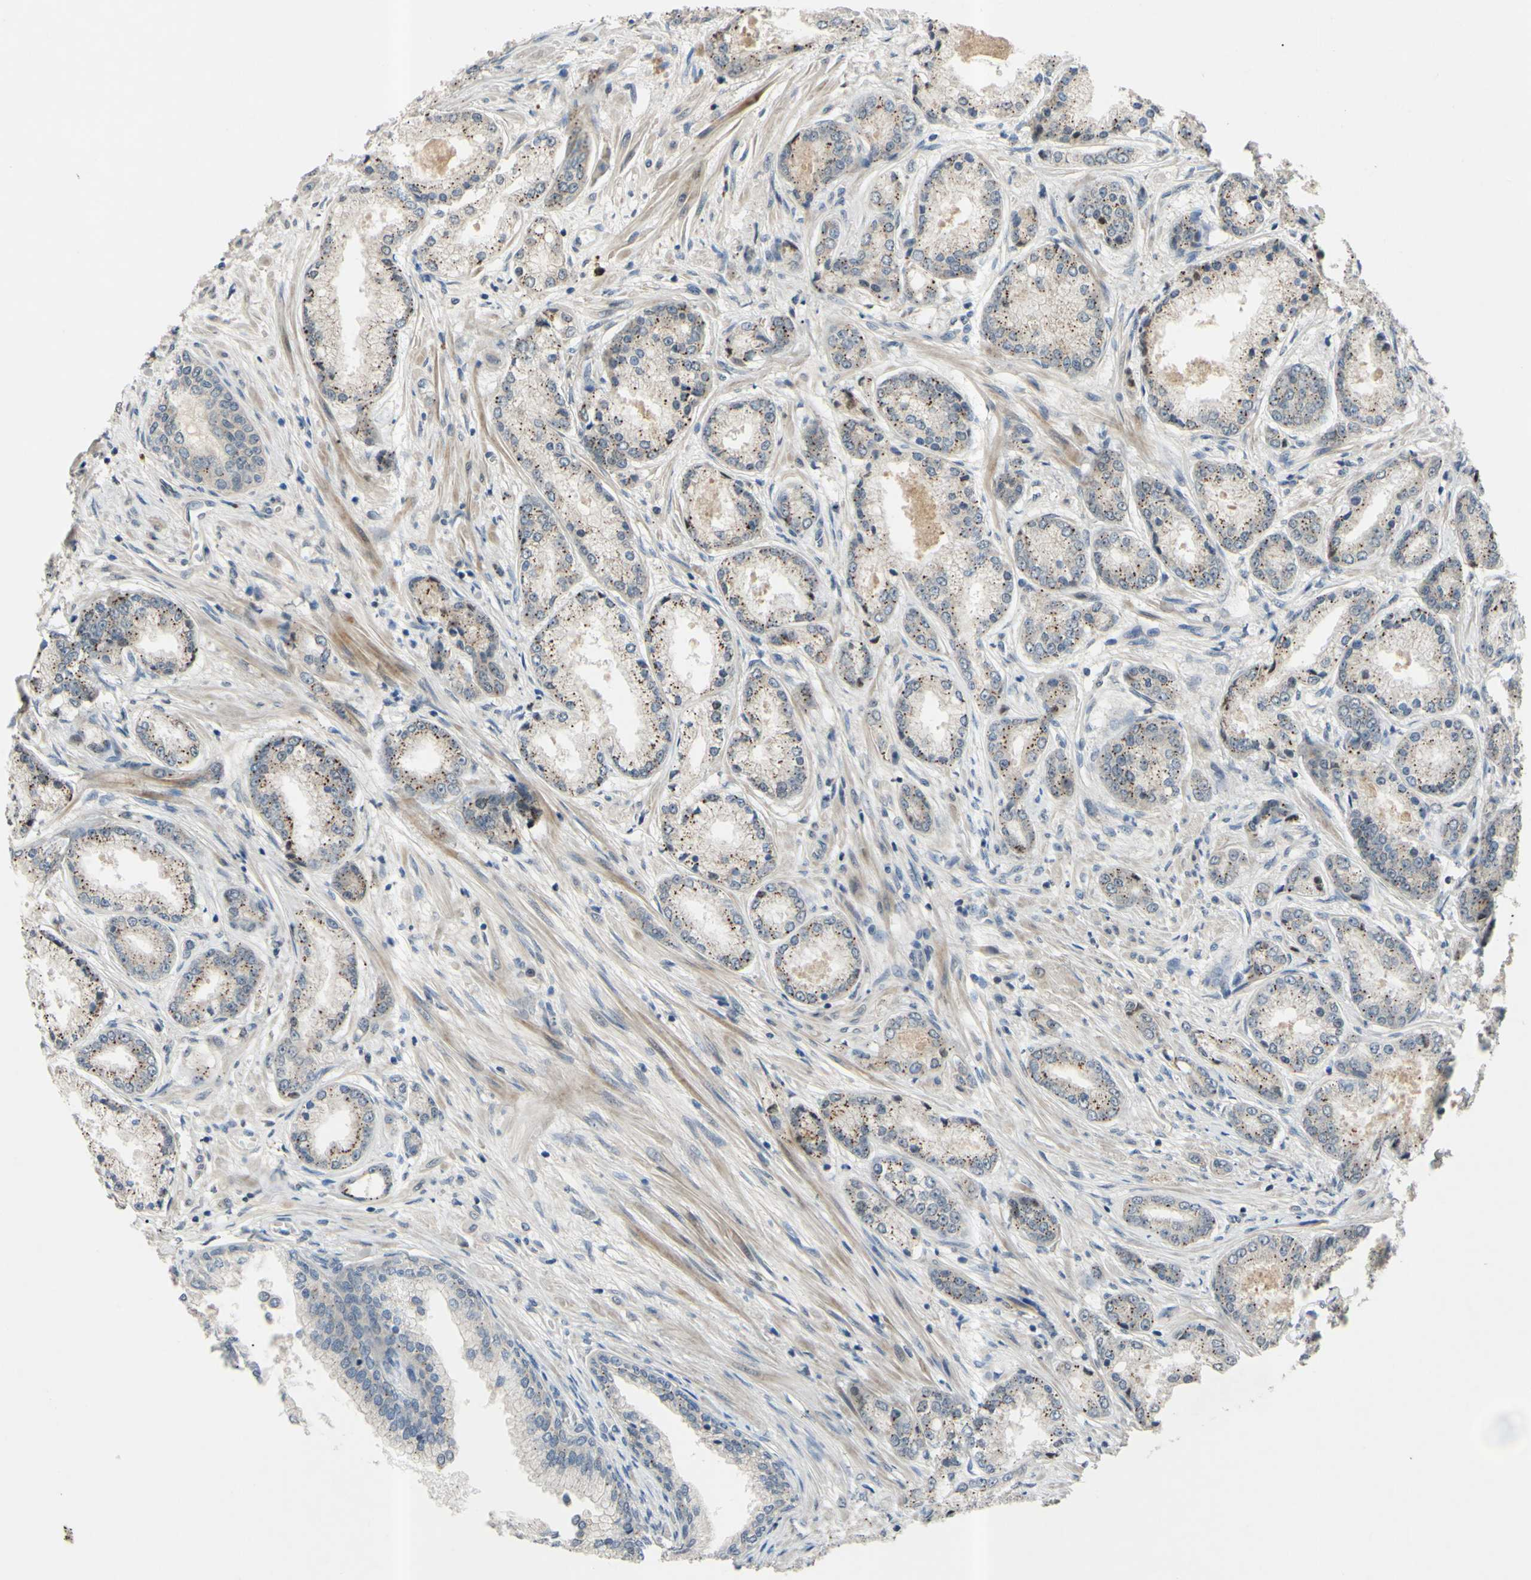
{"staining": {"intensity": "moderate", "quantity": ">75%", "location": "cytoplasmic/membranous"}, "tissue": "prostate cancer", "cell_type": "Tumor cells", "image_type": "cancer", "snomed": [{"axis": "morphology", "description": "Adenocarcinoma, High grade"}, {"axis": "topography", "description": "Prostate"}], "caption": "DAB (3,3'-diaminobenzidine) immunohistochemical staining of high-grade adenocarcinoma (prostate) reveals moderate cytoplasmic/membranous protein staining in approximately >75% of tumor cells.", "gene": "ALK", "patient": {"sex": "male", "age": 59}}